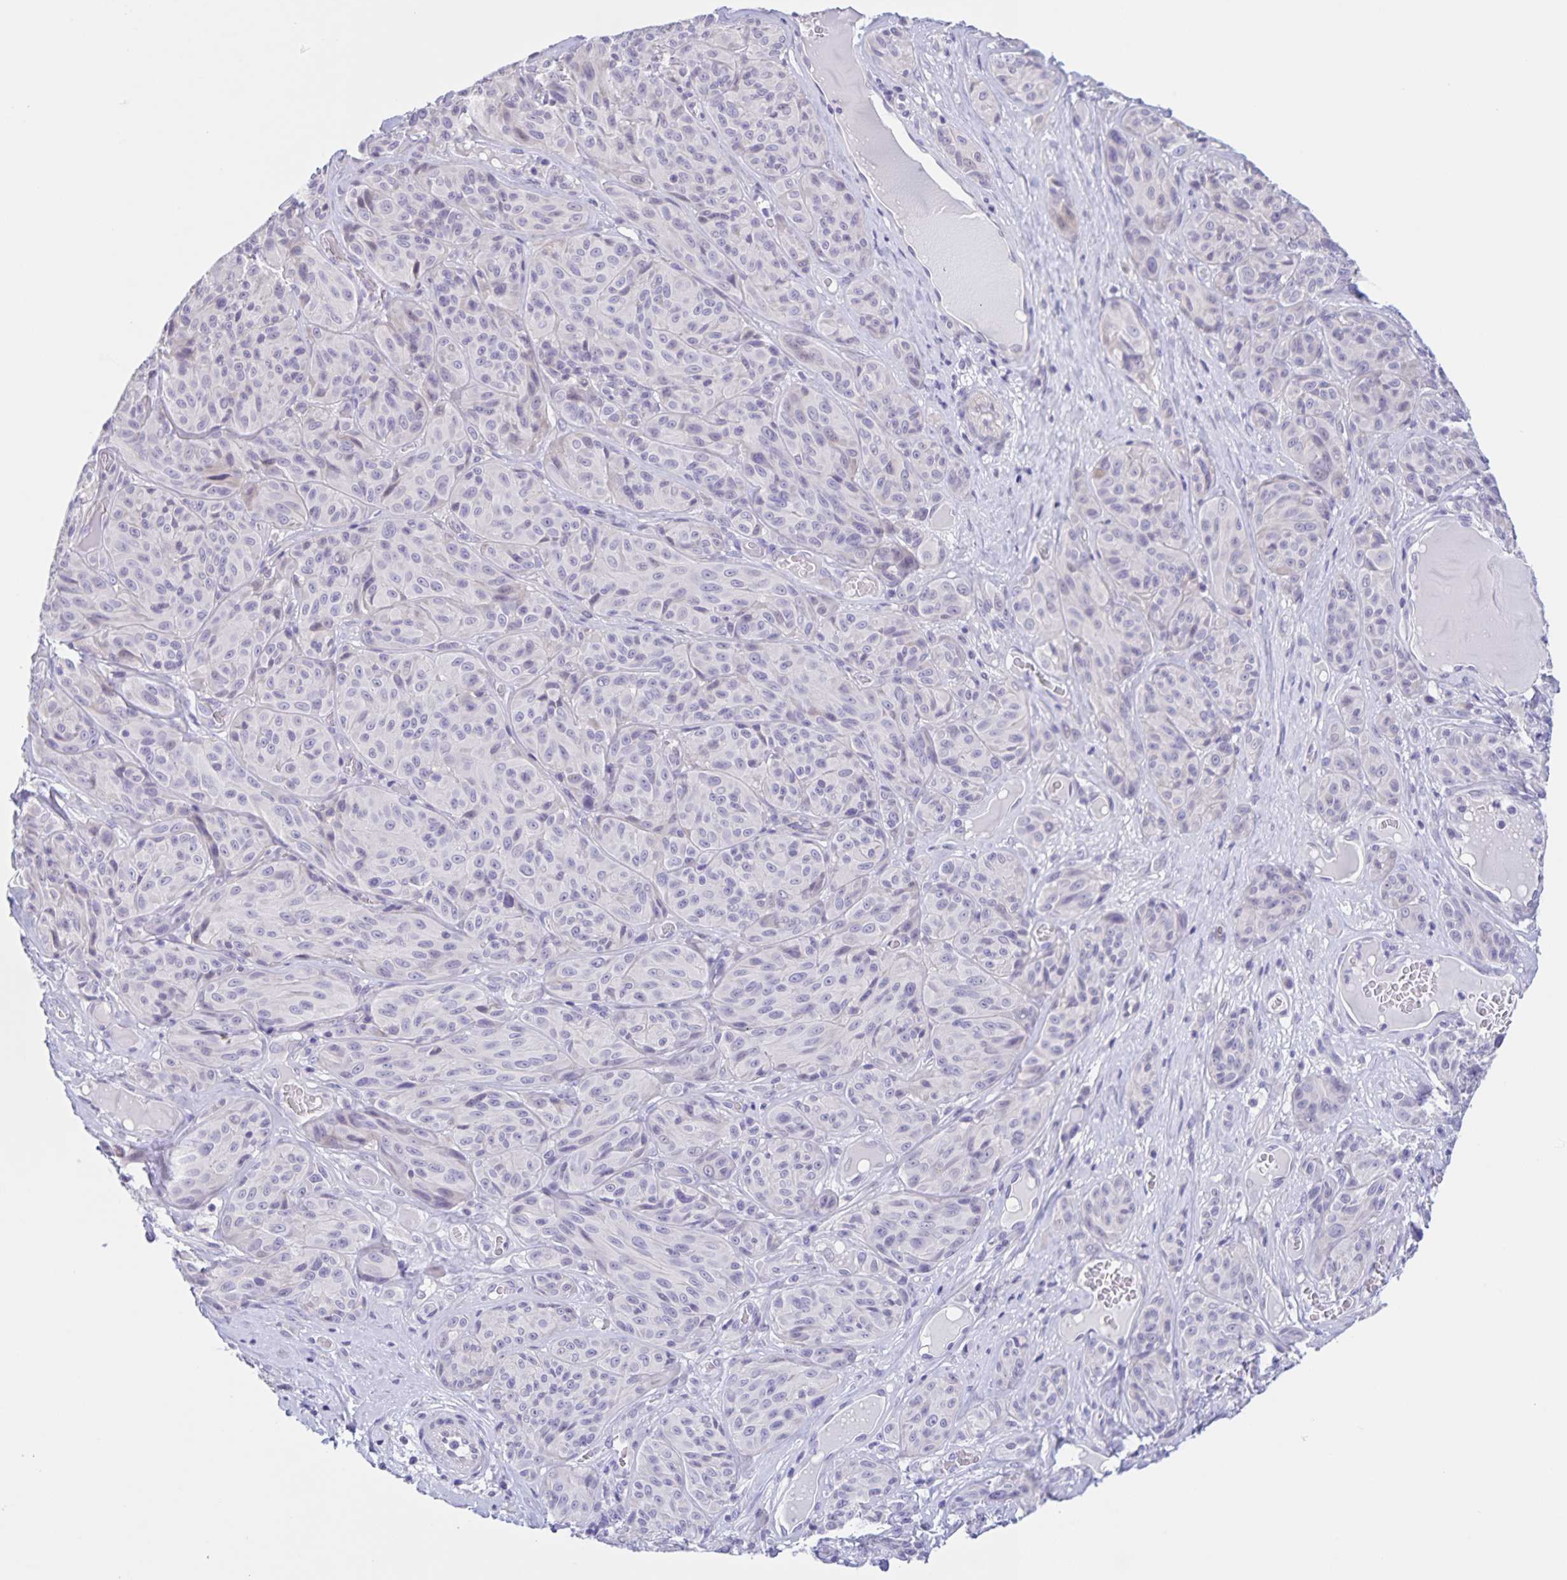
{"staining": {"intensity": "negative", "quantity": "none", "location": "none"}, "tissue": "melanoma", "cell_type": "Tumor cells", "image_type": "cancer", "snomed": [{"axis": "morphology", "description": "Malignant melanoma, NOS"}, {"axis": "topography", "description": "Skin"}], "caption": "Image shows no protein positivity in tumor cells of melanoma tissue.", "gene": "DMGDH", "patient": {"sex": "male", "age": 91}}